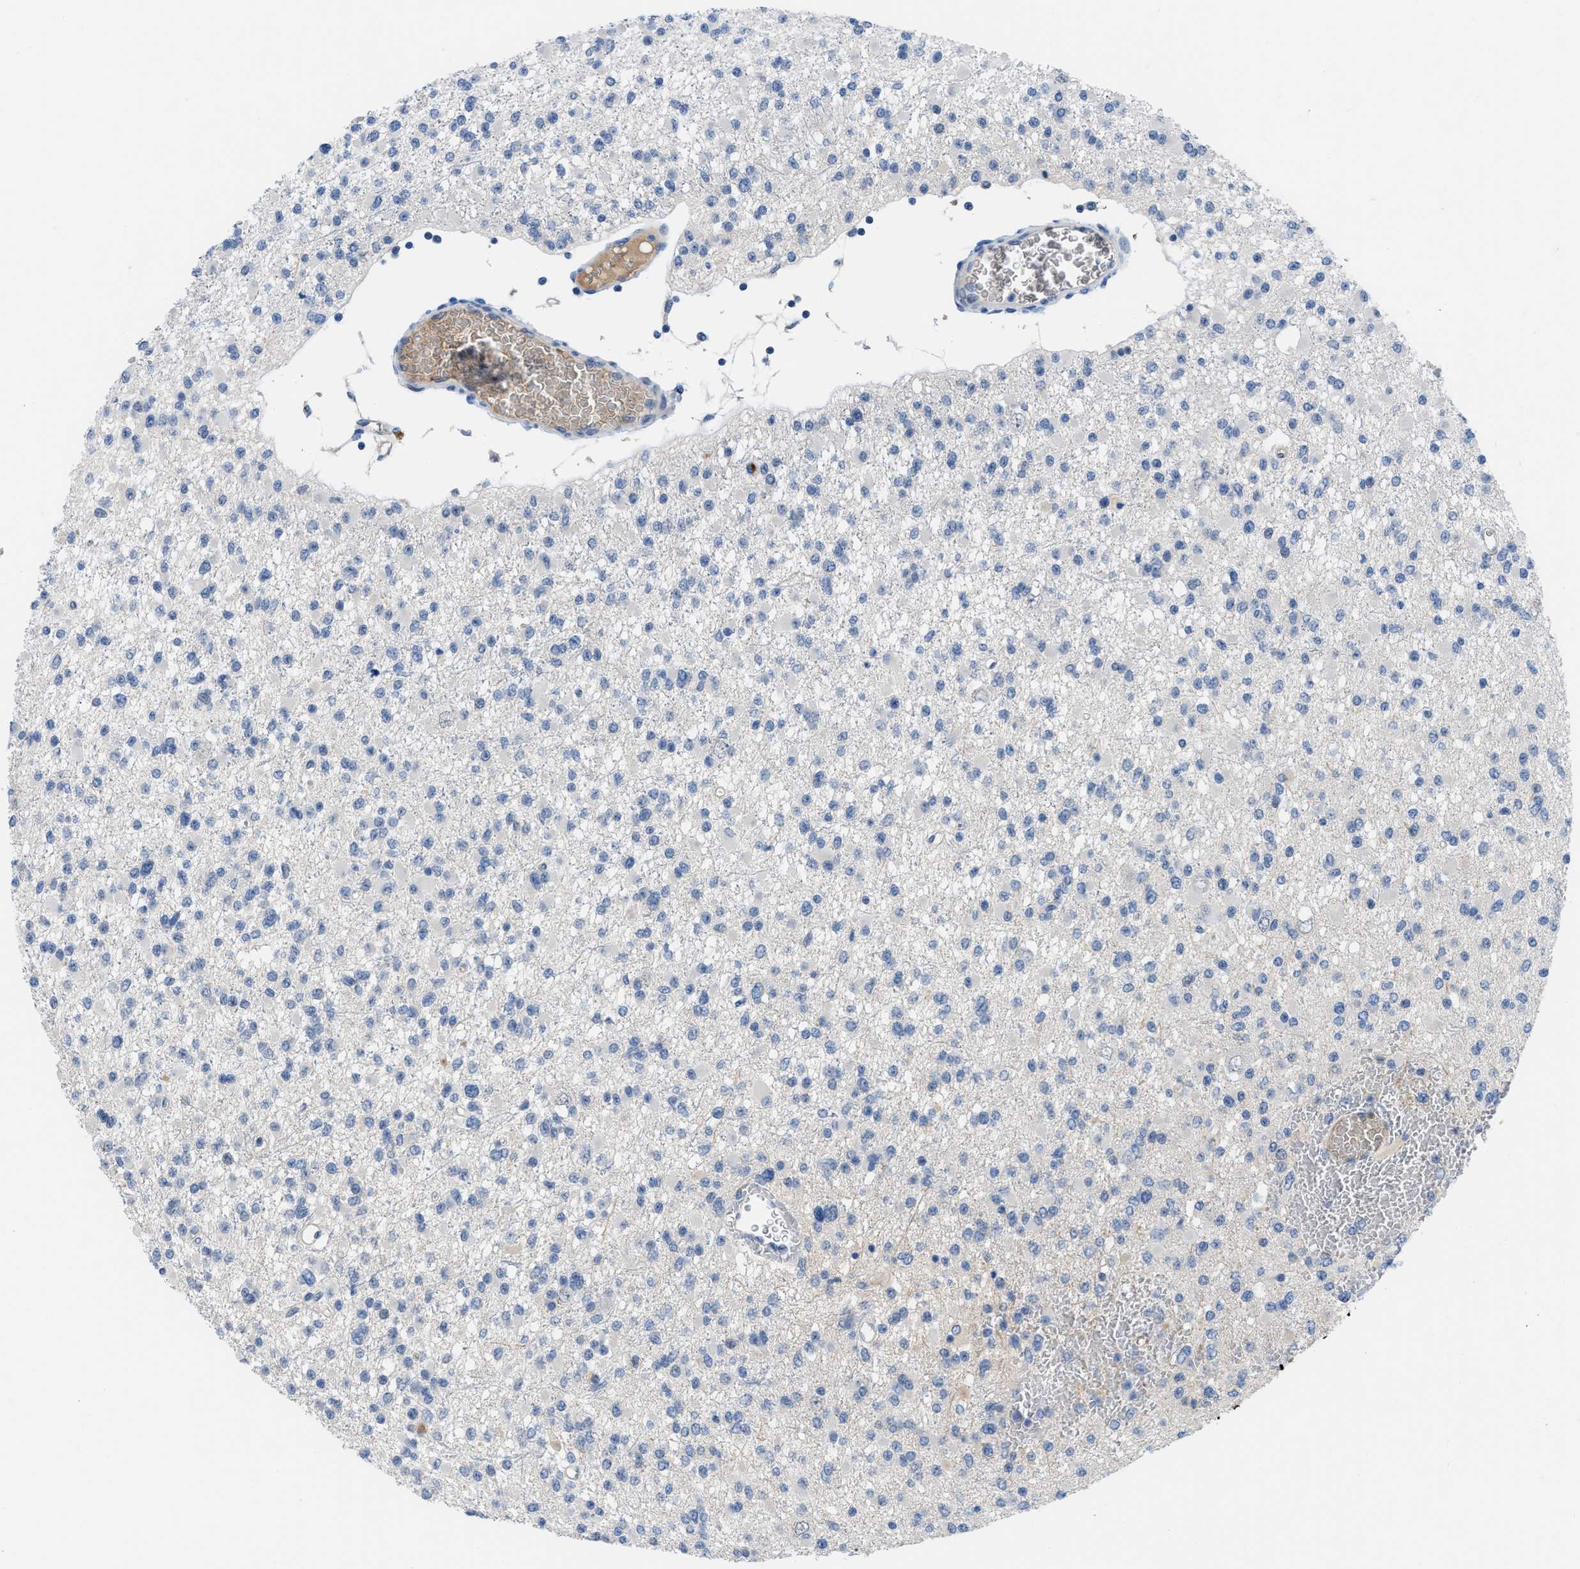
{"staining": {"intensity": "negative", "quantity": "none", "location": "none"}, "tissue": "glioma", "cell_type": "Tumor cells", "image_type": "cancer", "snomed": [{"axis": "morphology", "description": "Glioma, malignant, Low grade"}, {"axis": "topography", "description": "Brain"}], "caption": "An image of low-grade glioma (malignant) stained for a protein reveals no brown staining in tumor cells.", "gene": "OR9K2", "patient": {"sex": "female", "age": 22}}